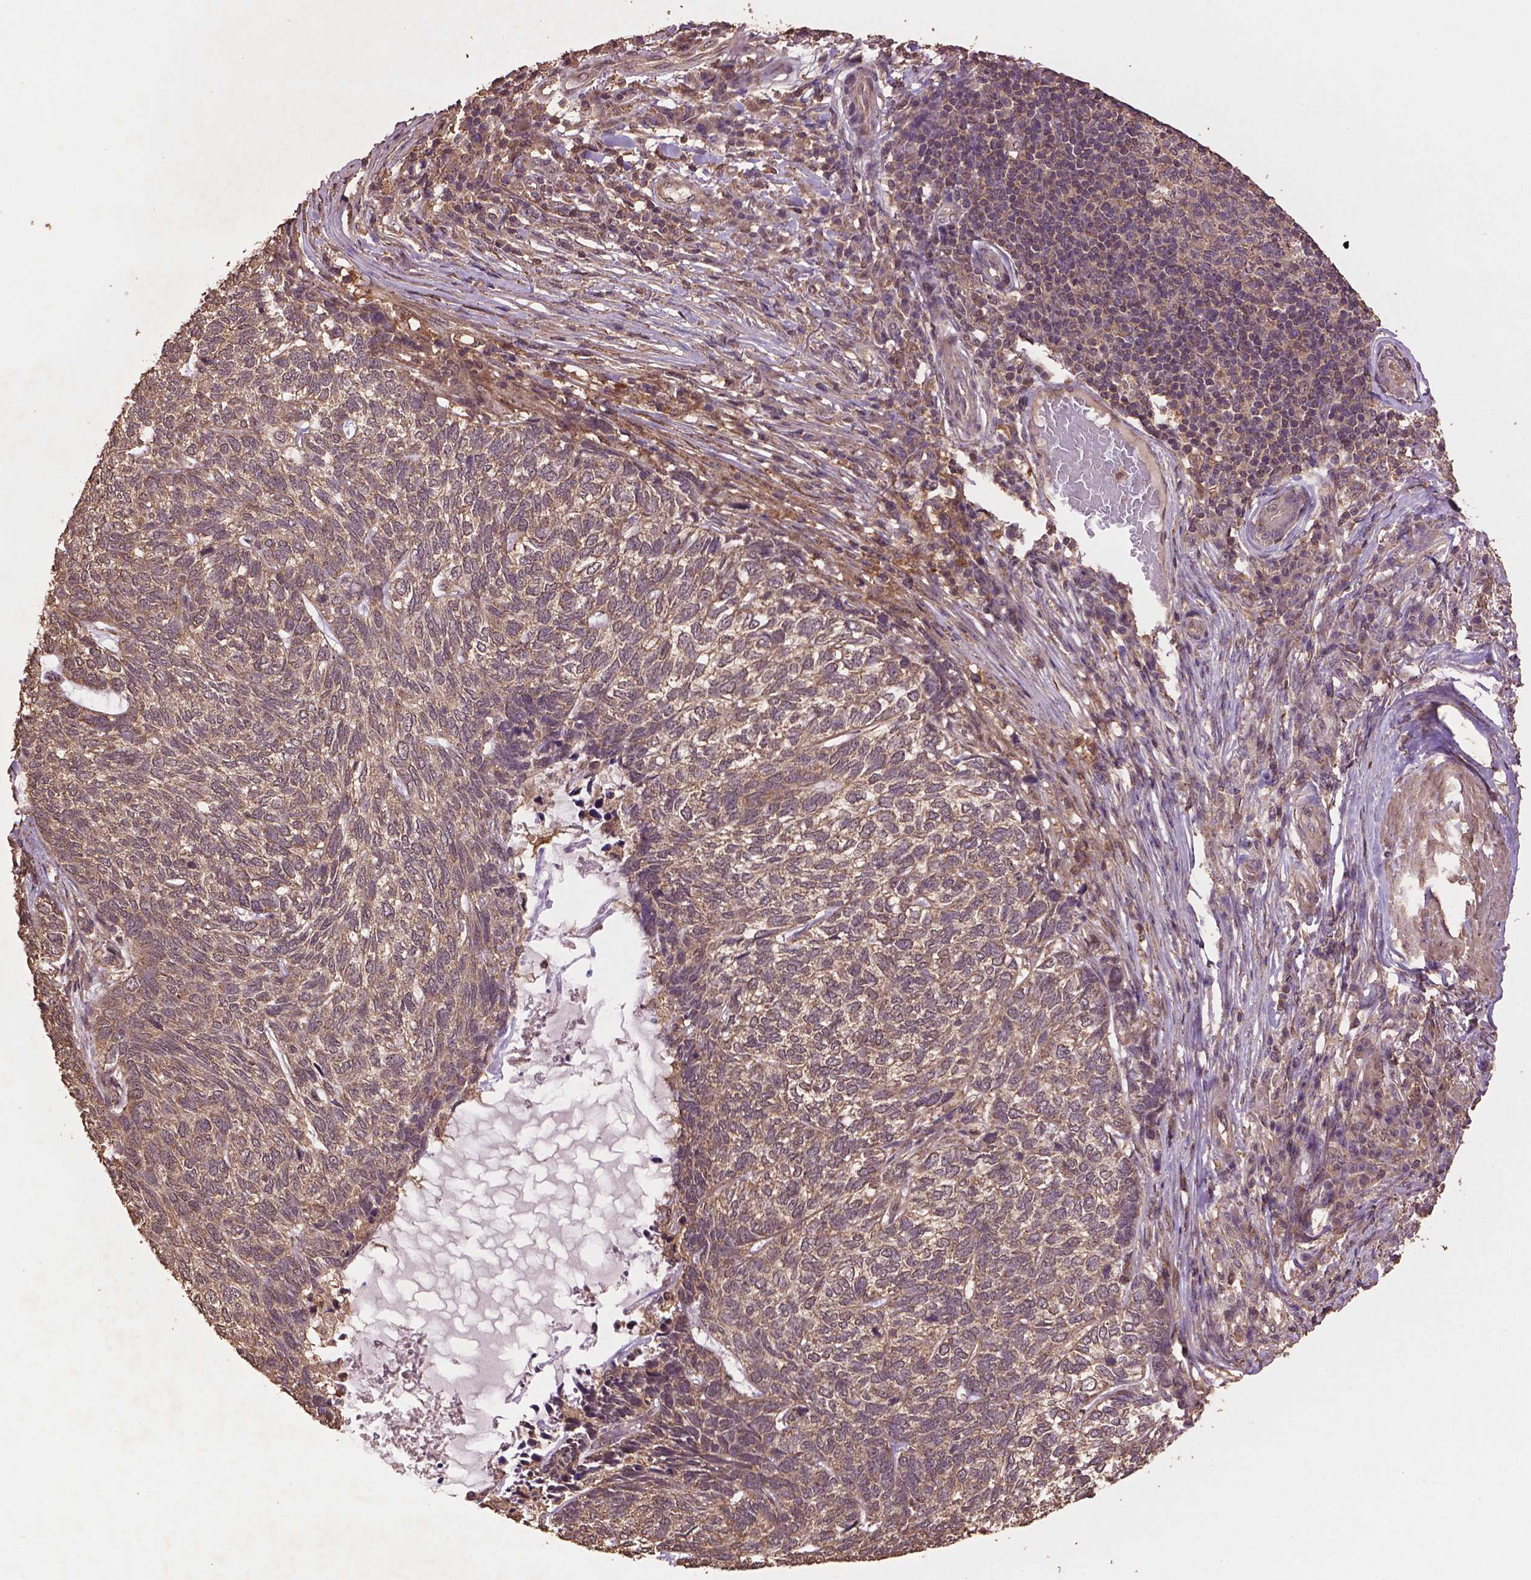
{"staining": {"intensity": "negative", "quantity": "none", "location": "none"}, "tissue": "skin cancer", "cell_type": "Tumor cells", "image_type": "cancer", "snomed": [{"axis": "morphology", "description": "Basal cell carcinoma"}, {"axis": "topography", "description": "Skin"}], "caption": "A micrograph of human skin basal cell carcinoma is negative for staining in tumor cells.", "gene": "BABAM1", "patient": {"sex": "female", "age": 65}}